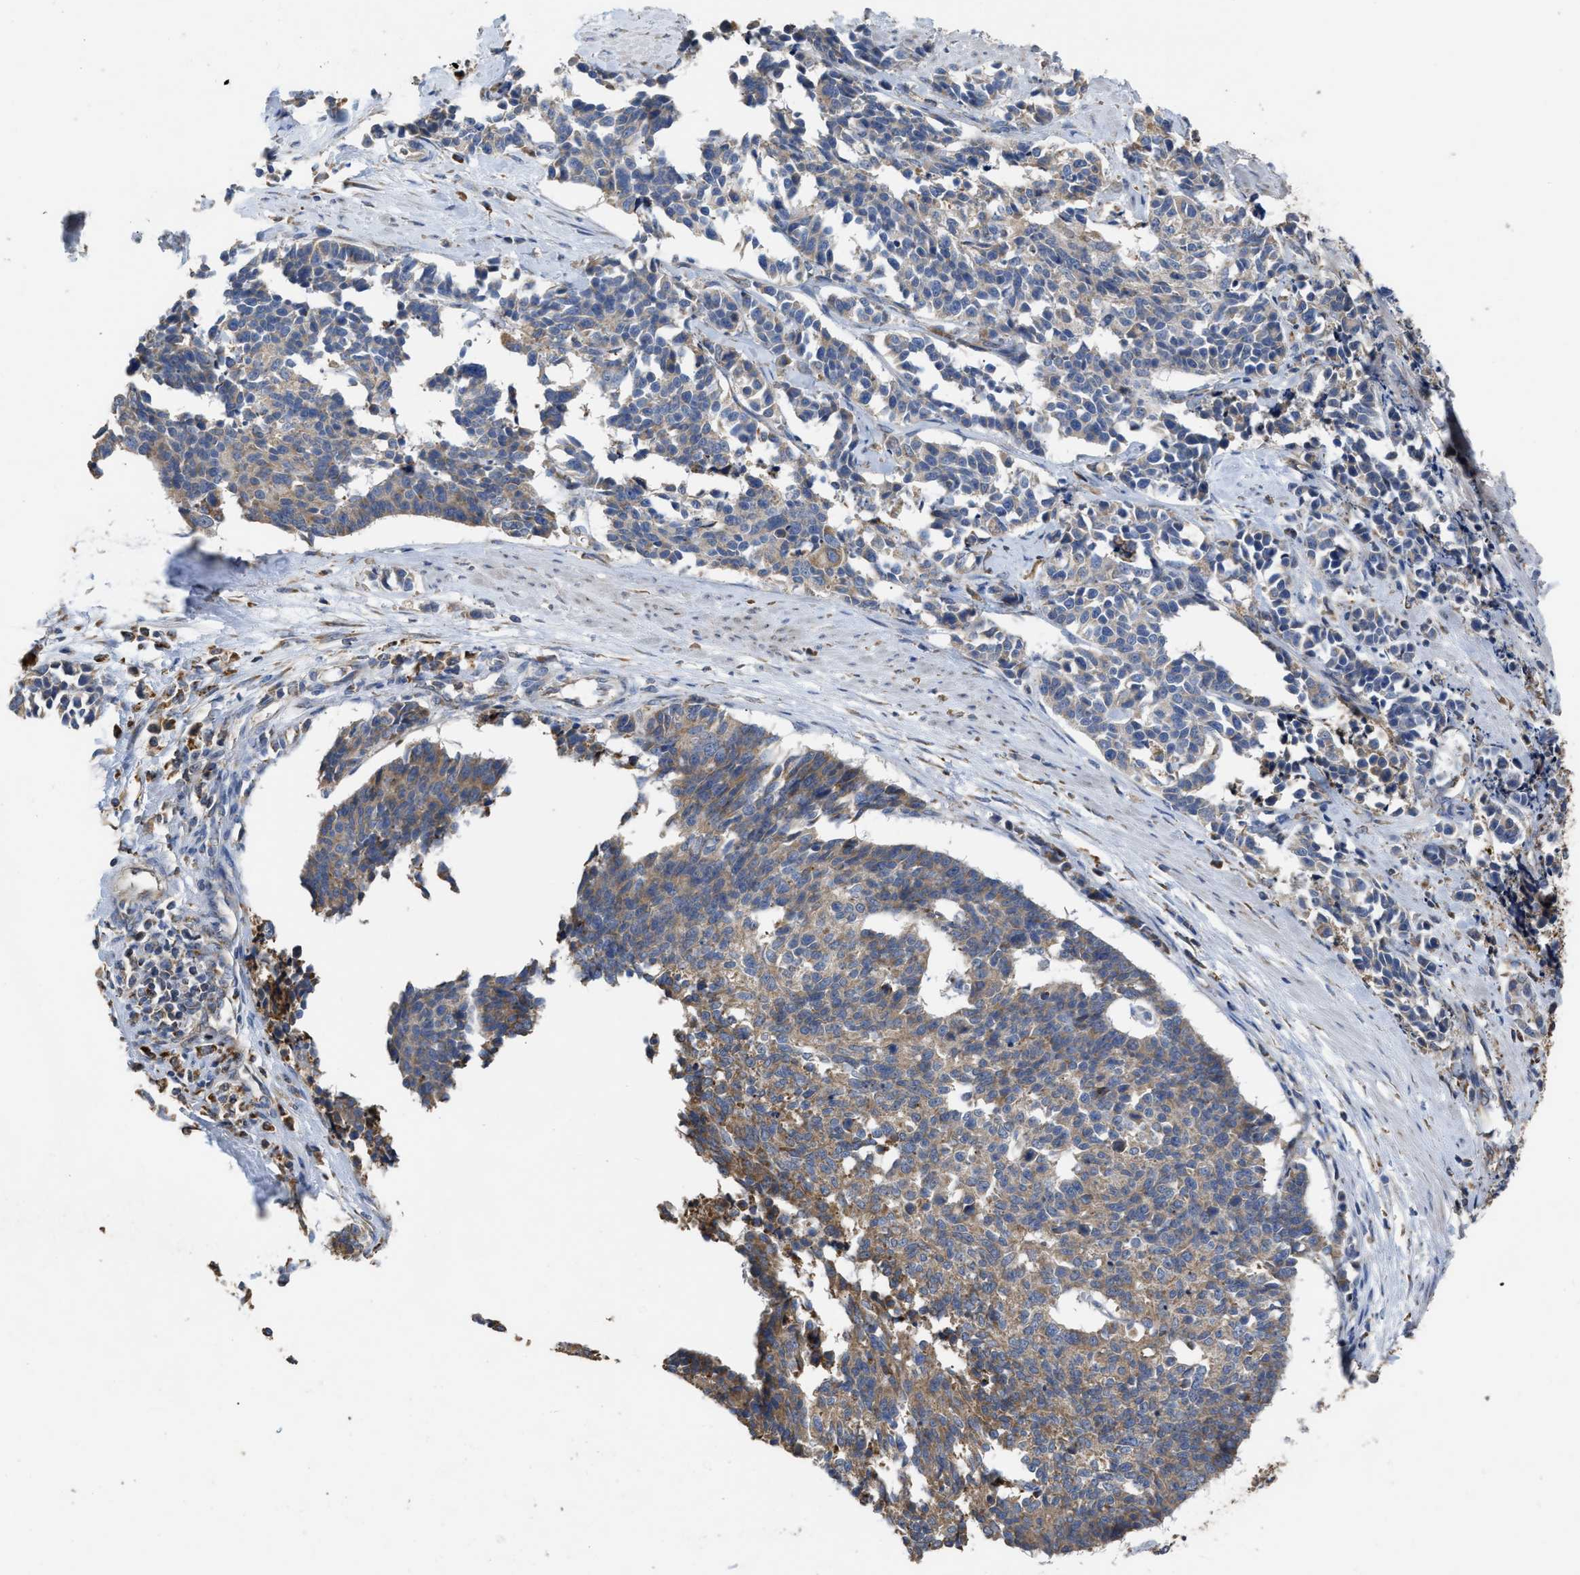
{"staining": {"intensity": "moderate", "quantity": "25%-75%", "location": "cytoplasmic/membranous"}, "tissue": "cervical cancer", "cell_type": "Tumor cells", "image_type": "cancer", "snomed": [{"axis": "morphology", "description": "Squamous cell carcinoma, NOS"}, {"axis": "topography", "description": "Cervix"}], "caption": "Tumor cells demonstrate medium levels of moderate cytoplasmic/membranous staining in about 25%-75% of cells in human cervical squamous cell carcinoma. The protein is stained brown, and the nuclei are stained in blue (DAB IHC with brightfield microscopy, high magnification).", "gene": "AK2", "patient": {"sex": "female", "age": 35}}